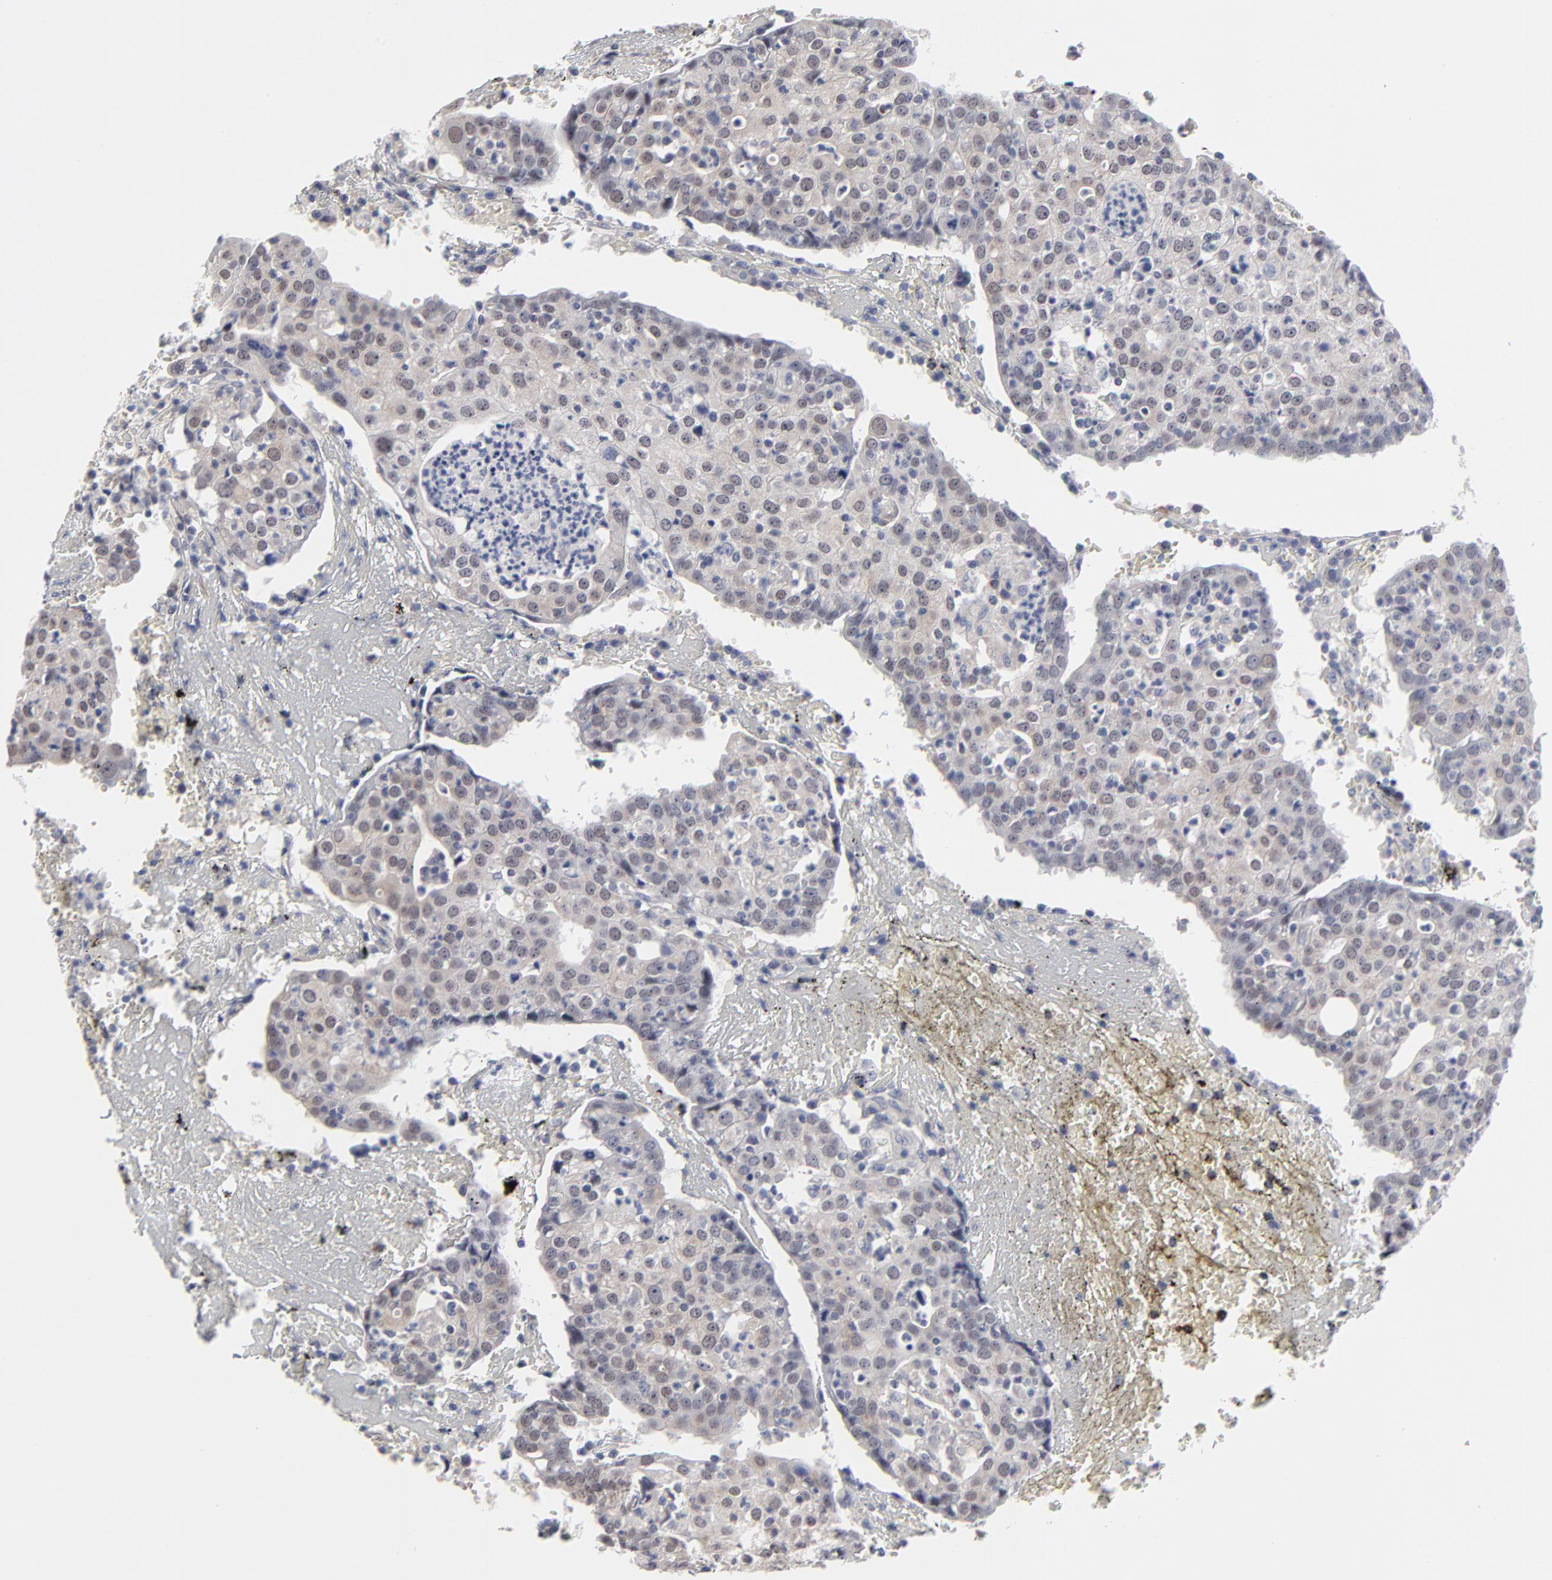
{"staining": {"intensity": "weak", "quantity": "<25%", "location": "cytoplasmic/membranous"}, "tissue": "head and neck cancer", "cell_type": "Tumor cells", "image_type": "cancer", "snomed": [{"axis": "morphology", "description": "Adenocarcinoma, NOS"}, {"axis": "topography", "description": "Salivary gland"}, {"axis": "topography", "description": "Head-Neck"}], "caption": "This is a histopathology image of immunohistochemistry (IHC) staining of head and neck adenocarcinoma, which shows no expression in tumor cells.", "gene": "MAGEA10", "patient": {"sex": "female", "age": 65}}